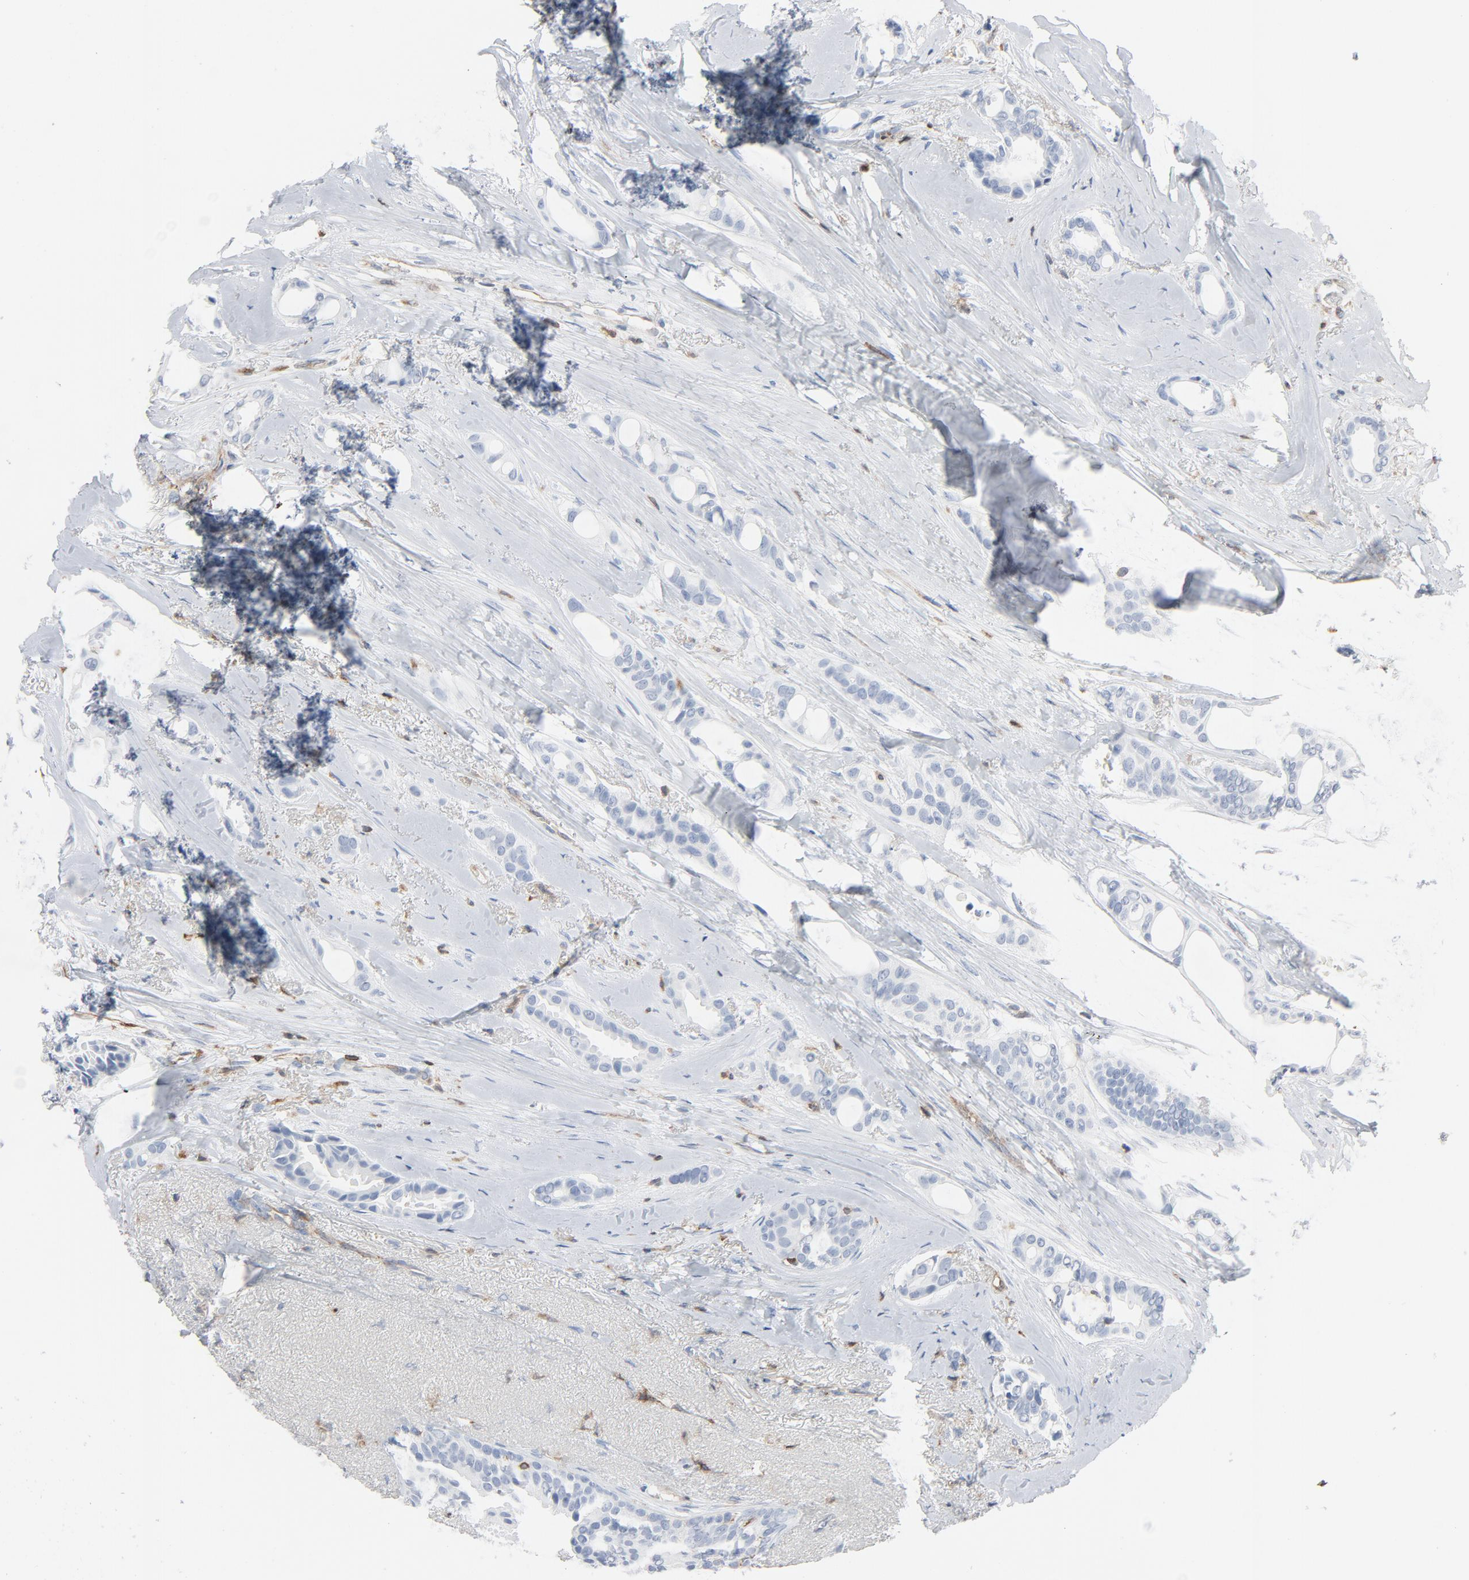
{"staining": {"intensity": "negative", "quantity": "none", "location": "none"}, "tissue": "breast cancer", "cell_type": "Tumor cells", "image_type": "cancer", "snomed": [{"axis": "morphology", "description": "Duct carcinoma"}, {"axis": "topography", "description": "Breast"}], "caption": "Immunohistochemistry (IHC) of breast cancer reveals no staining in tumor cells.", "gene": "LCP2", "patient": {"sex": "female", "age": 54}}